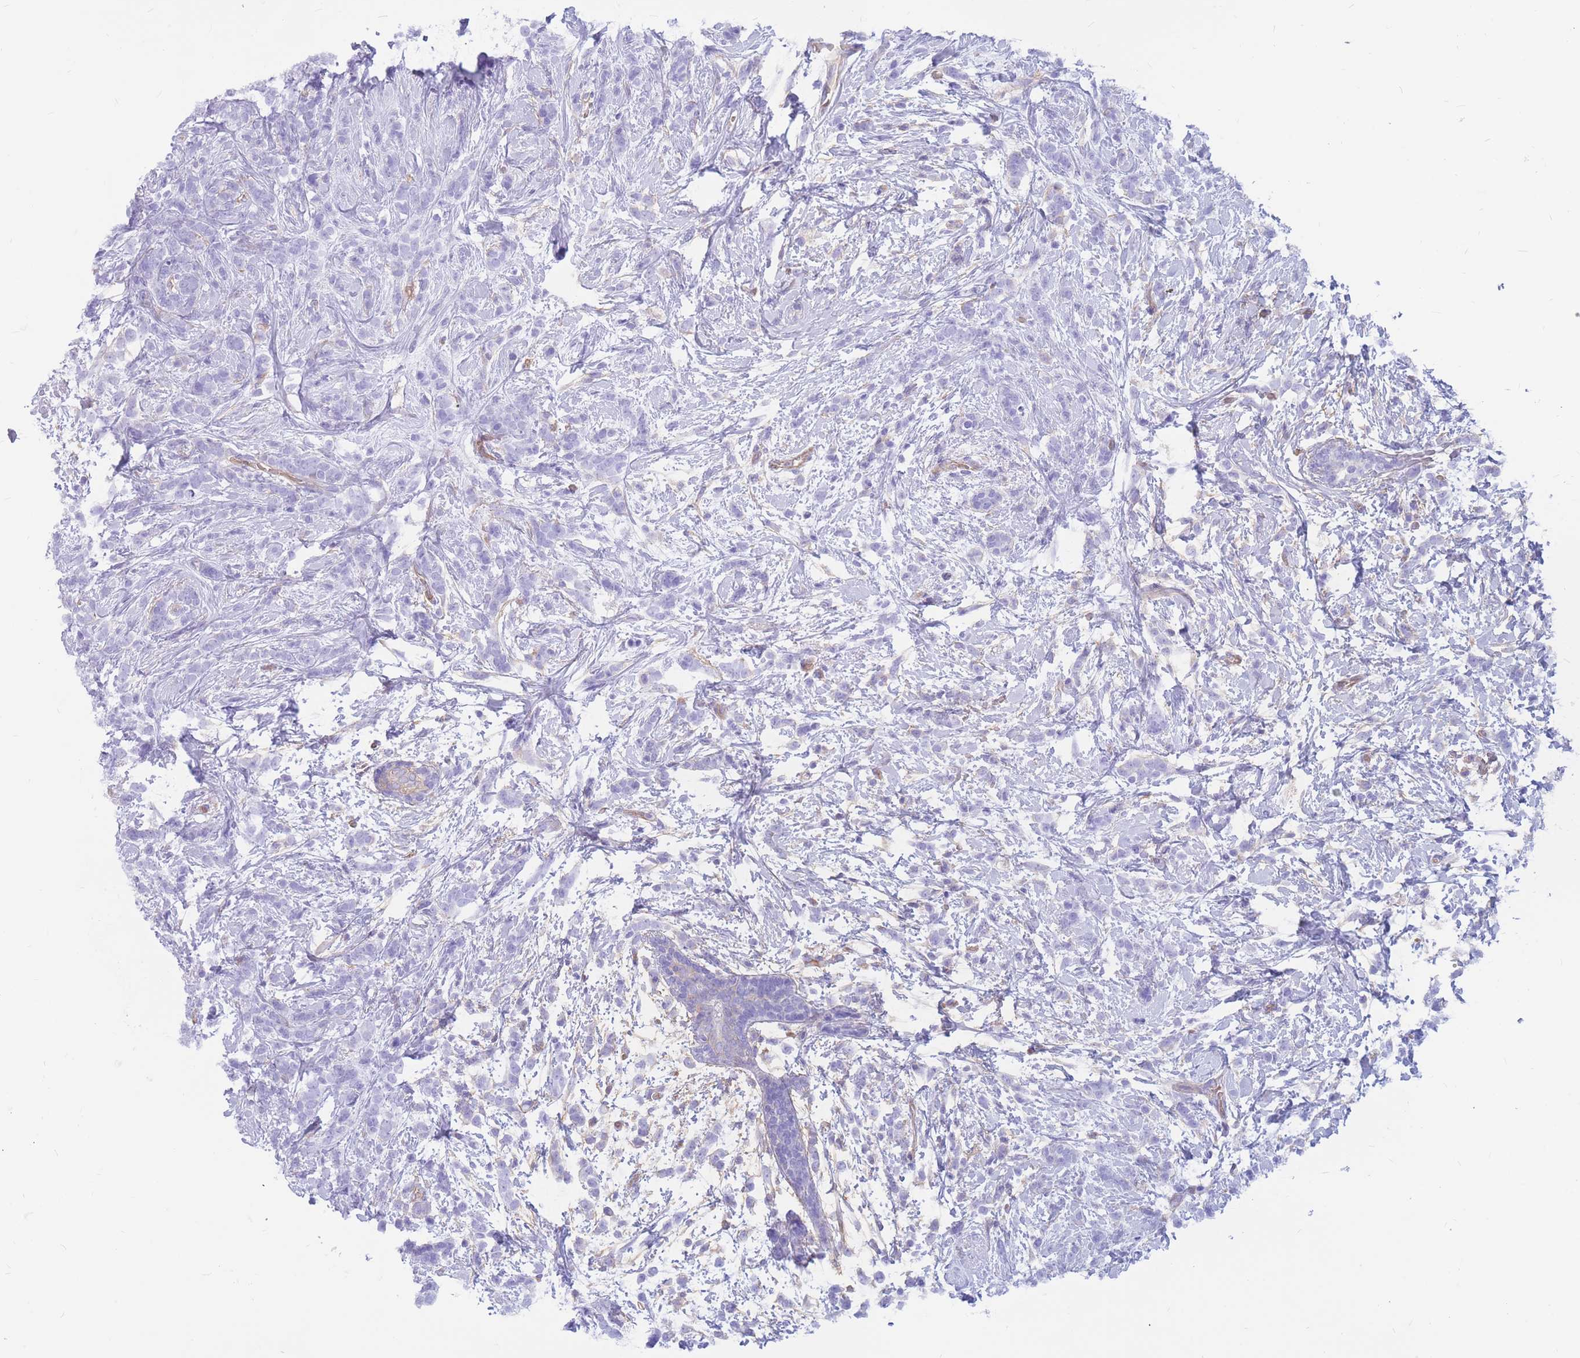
{"staining": {"intensity": "negative", "quantity": "none", "location": "none"}, "tissue": "breast cancer", "cell_type": "Tumor cells", "image_type": "cancer", "snomed": [{"axis": "morphology", "description": "Lobular carcinoma"}, {"axis": "topography", "description": "Breast"}], "caption": "Immunohistochemical staining of lobular carcinoma (breast) exhibits no significant expression in tumor cells.", "gene": "ADD2", "patient": {"sex": "female", "age": 58}}